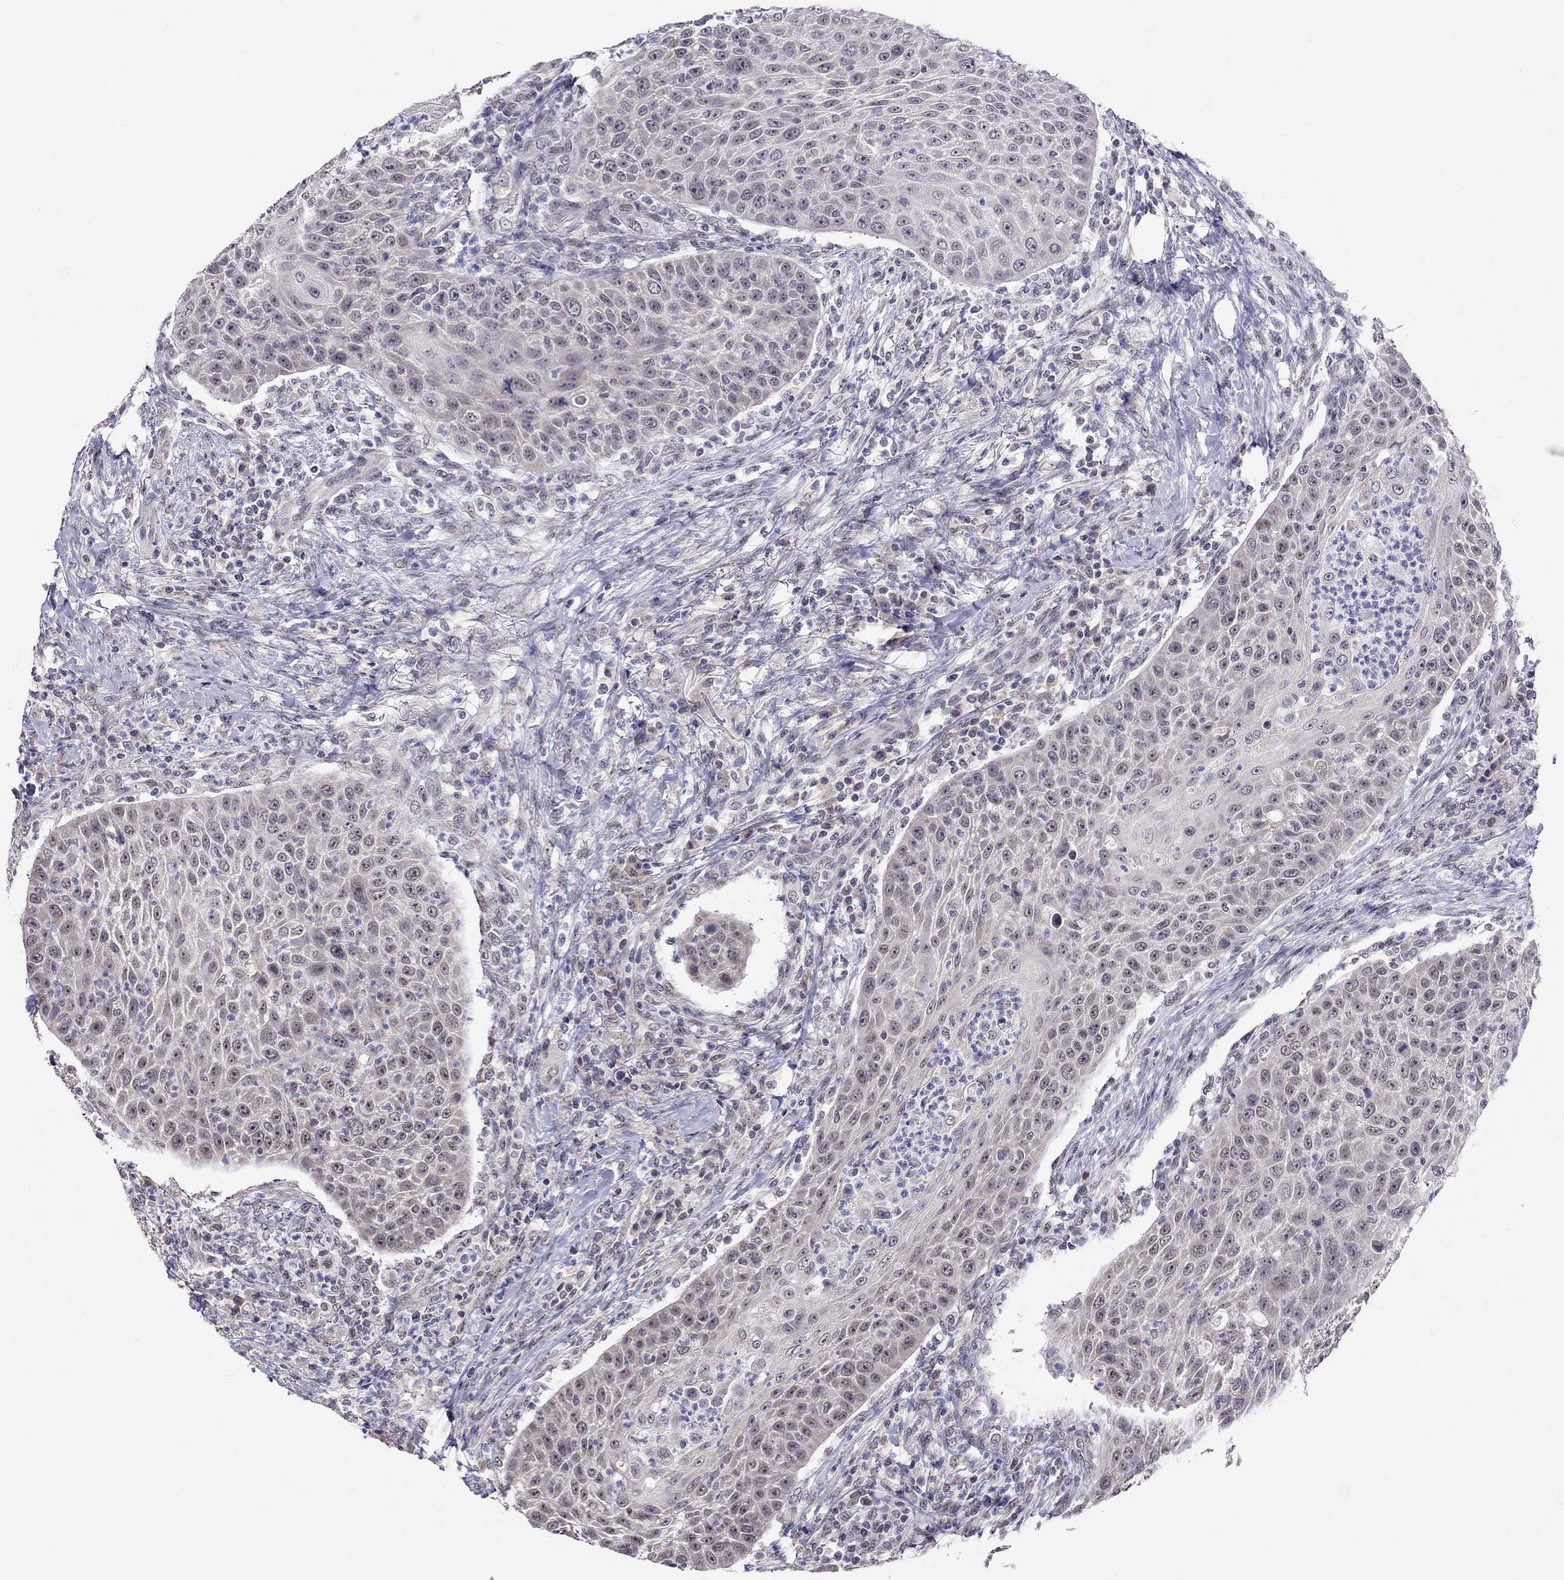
{"staining": {"intensity": "weak", "quantity": "<25%", "location": "nuclear"}, "tissue": "head and neck cancer", "cell_type": "Tumor cells", "image_type": "cancer", "snomed": [{"axis": "morphology", "description": "Squamous cell carcinoma, NOS"}, {"axis": "topography", "description": "Head-Neck"}], "caption": "Immunohistochemistry (IHC) image of neoplastic tissue: head and neck cancer (squamous cell carcinoma) stained with DAB displays no significant protein expression in tumor cells.", "gene": "HES5", "patient": {"sex": "male", "age": 69}}